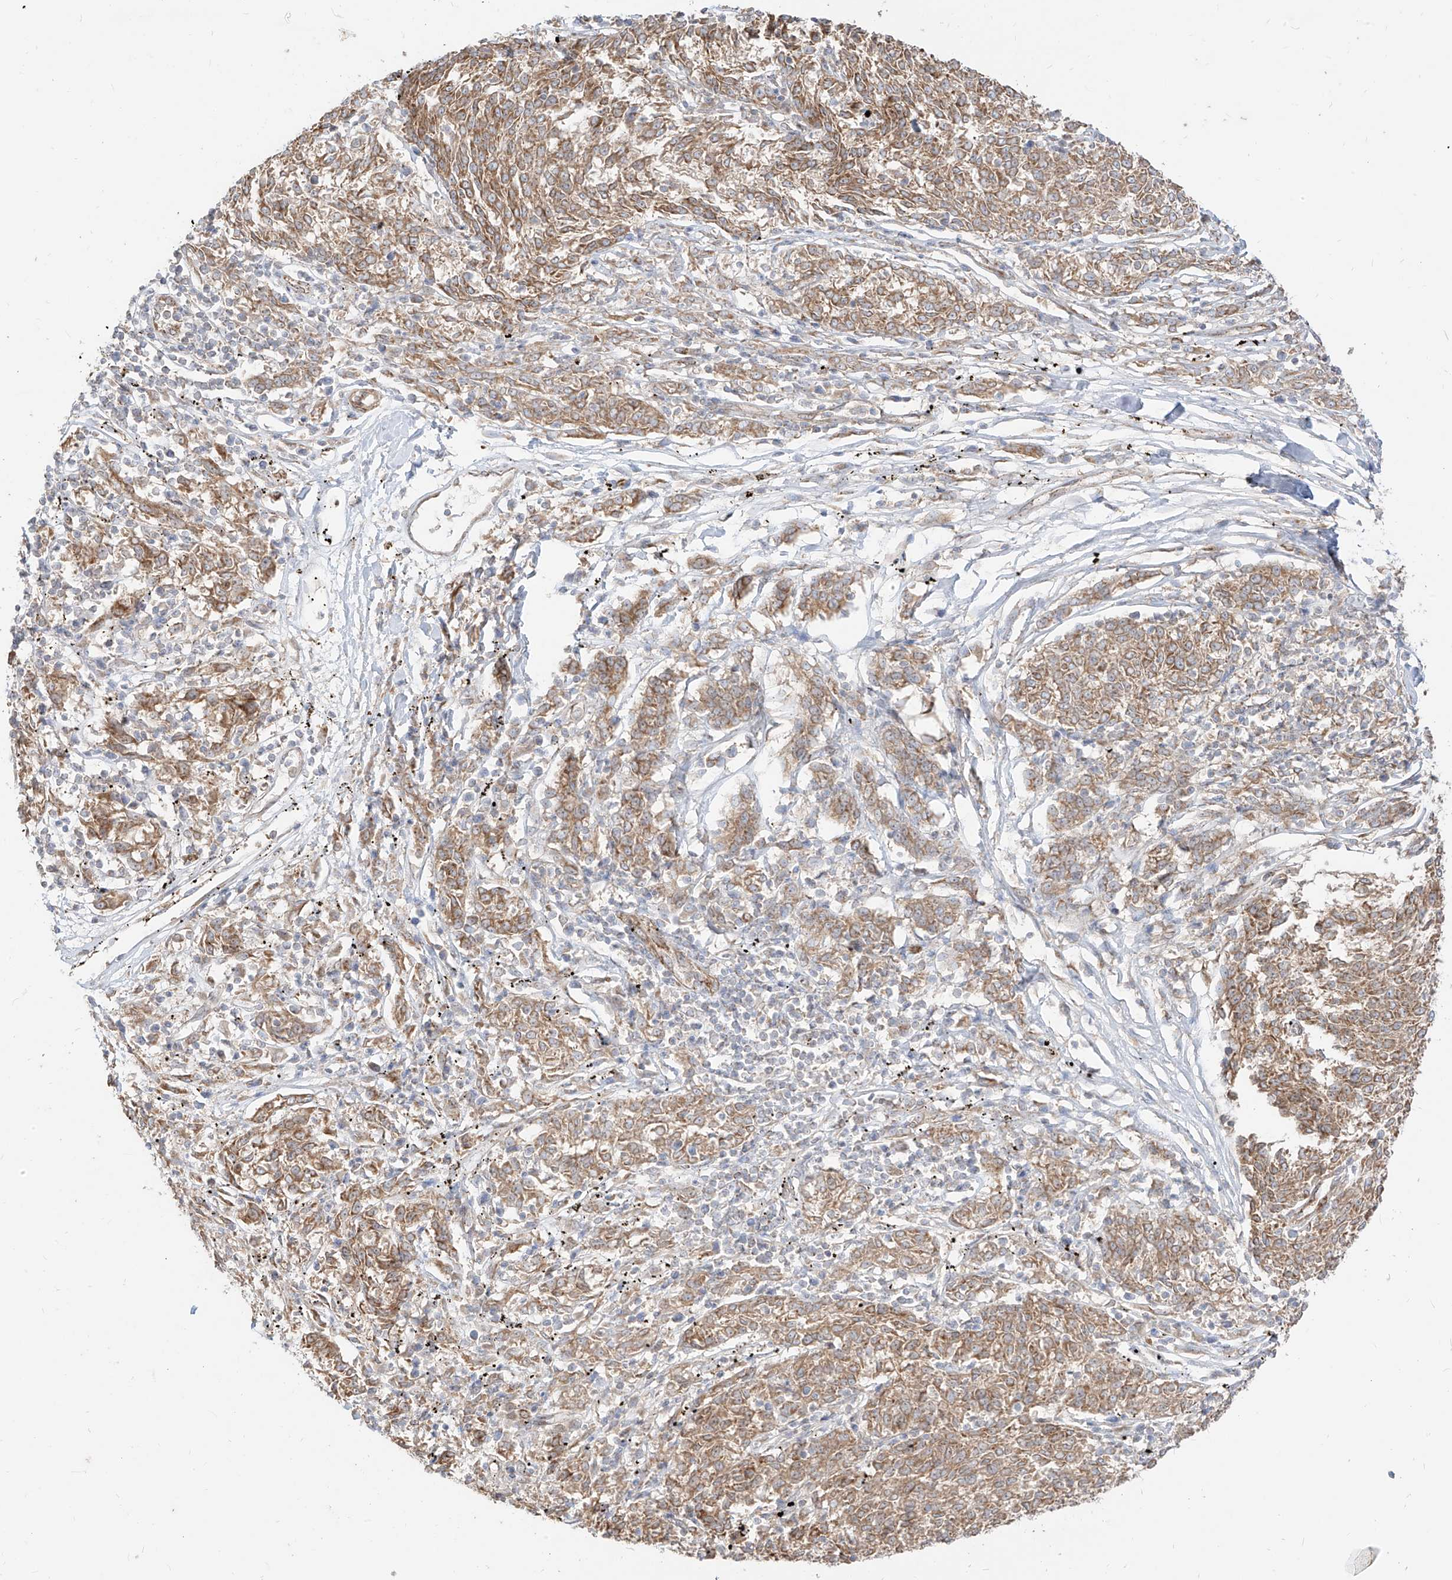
{"staining": {"intensity": "moderate", "quantity": ">75%", "location": "cytoplasmic/membranous"}, "tissue": "melanoma", "cell_type": "Tumor cells", "image_type": "cancer", "snomed": [{"axis": "morphology", "description": "Malignant melanoma, NOS"}, {"axis": "topography", "description": "Skin"}], "caption": "The photomicrograph displays immunohistochemical staining of melanoma. There is moderate cytoplasmic/membranous positivity is appreciated in about >75% of tumor cells.", "gene": "PLCL1", "patient": {"sex": "female", "age": 72}}